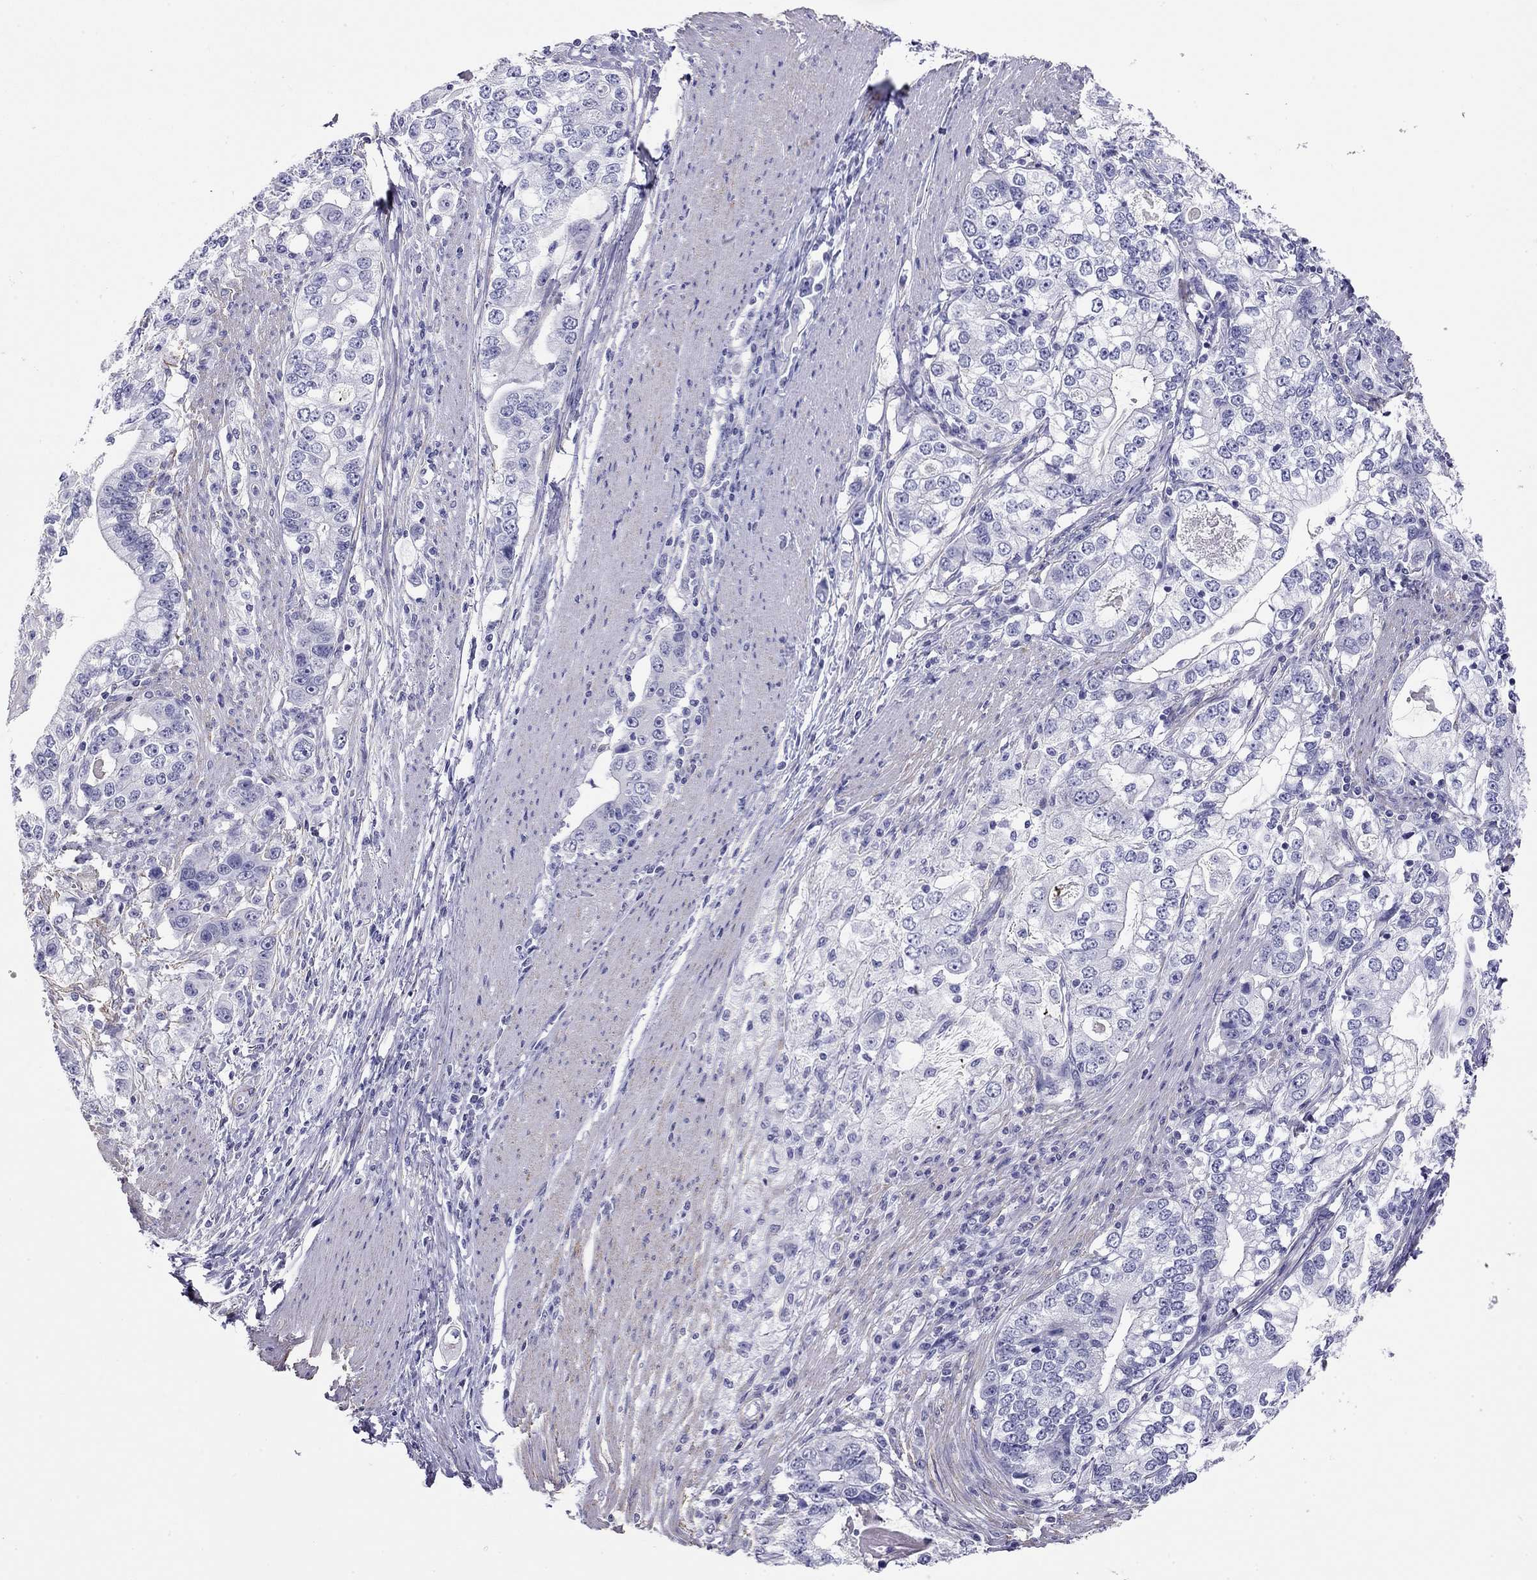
{"staining": {"intensity": "negative", "quantity": "none", "location": "none"}, "tissue": "stomach cancer", "cell_type": "Tumor cells", "image_type": "cancer", "snomed": [{"axis": "morphology", "description": "Adenocarcinoma, NOS"}, {"axis": "topography", "description": "Stomach, lower"}], "caption": "Stomach cancer (adenocarcinoma) stained for a protein using immunohistochemistry shows no positivity tumor cells.", "gene": "MYMX", "patient": {"sex": "female", "age": 72}}